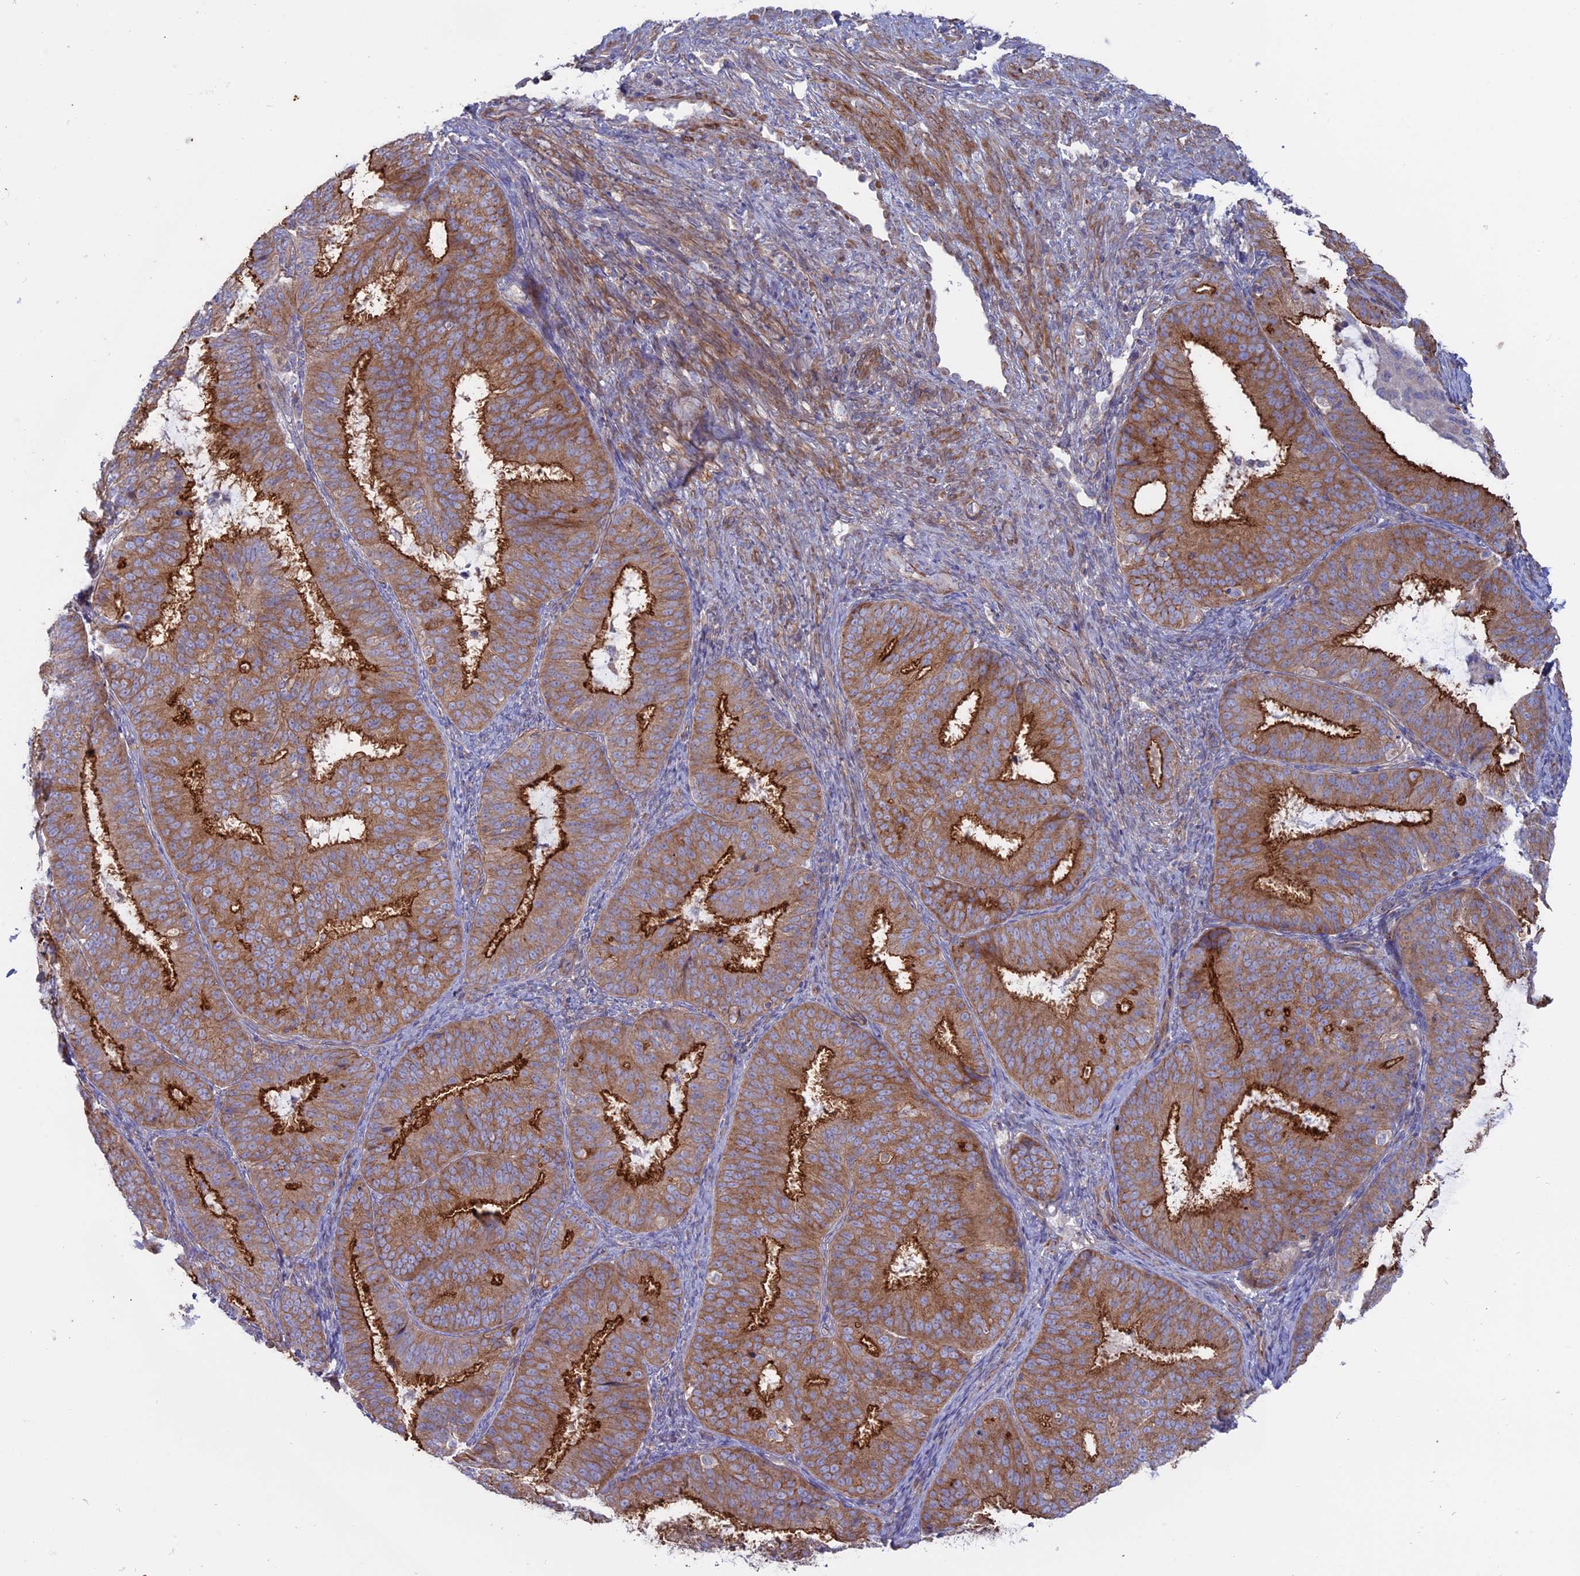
{"staining": {"intensity": "strong", "quantity": ">75%", "location": "cytoplasmic/membranous"}, "tissue": "endometrial cancer", "cell_type": "Tumor cells", "image_type": "cancer", "snomed": [{"axis": "morphology", "description": "Adenocarcinoma, NOS"}, {"axis": "topography", "description": "Endometrium"}], "caption": "Brown immunohistochemical staining in human endometrial adenocarcinoma shows strong cytoplasmic/membranous staining in about >75% of tumor cells.", "gene": "MYO5B", "patient": {"sex": "female", "age": 51}}